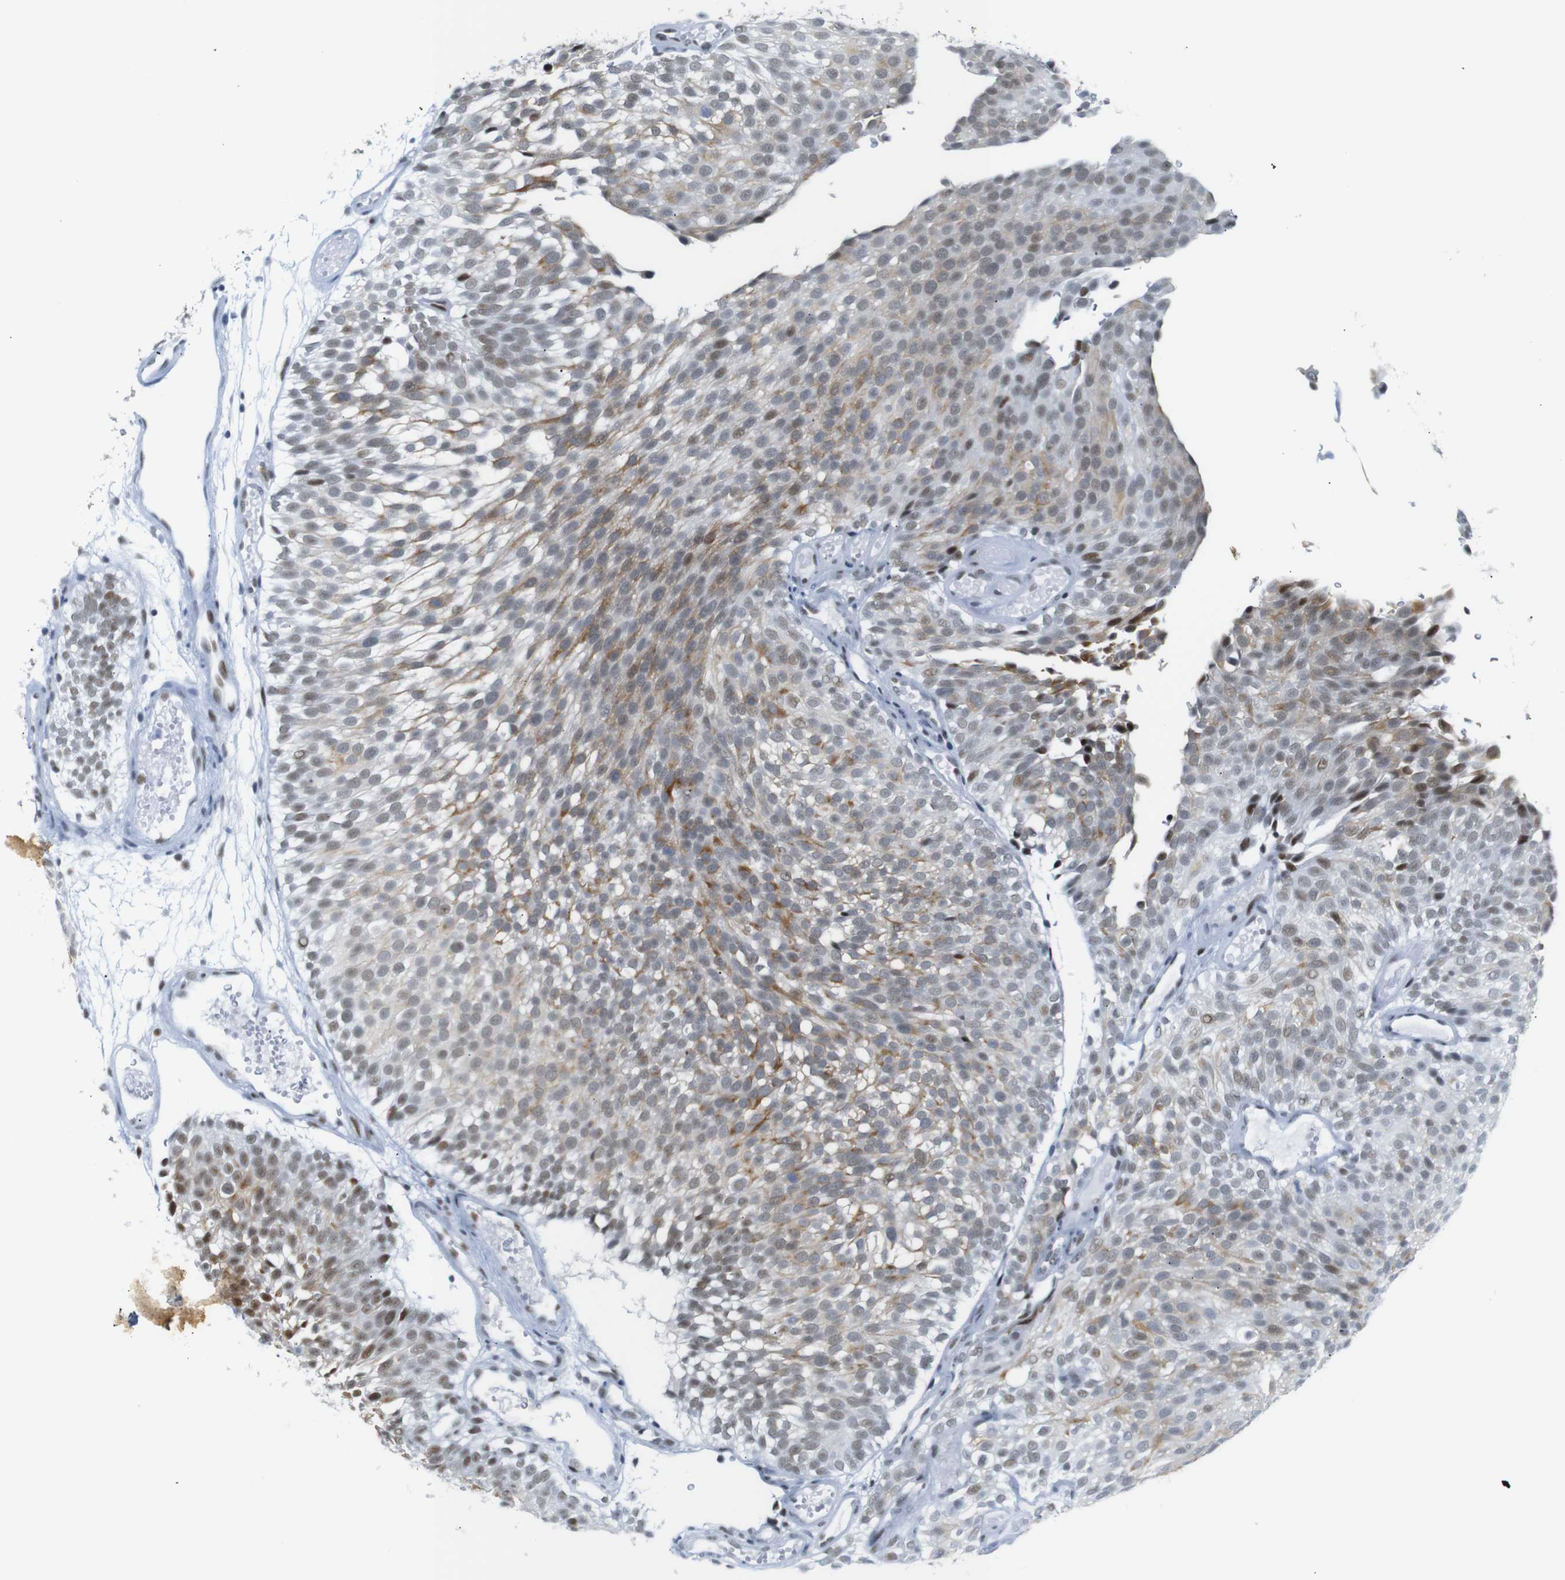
{"staining": {"intensity": "moderate", "quantity": ">75%", "location": "cytoplasmic/membranous,nuclear"}, "tissue": "urothelial cancer", "cell_type": "Tumor cells", "image_type": "cancer", "snomed": [{"axis": "morphology", "description": "Urothelial carcinoma, Low grade"}, {"axis": "topography", "description": "Urinary bladder"}], "caption": "Human urothelial cancer stained with a protein marker shows moderate staining in tumor cells.", "gene": "TRA2B", "patient": {"sex": "male", "age": 78}}